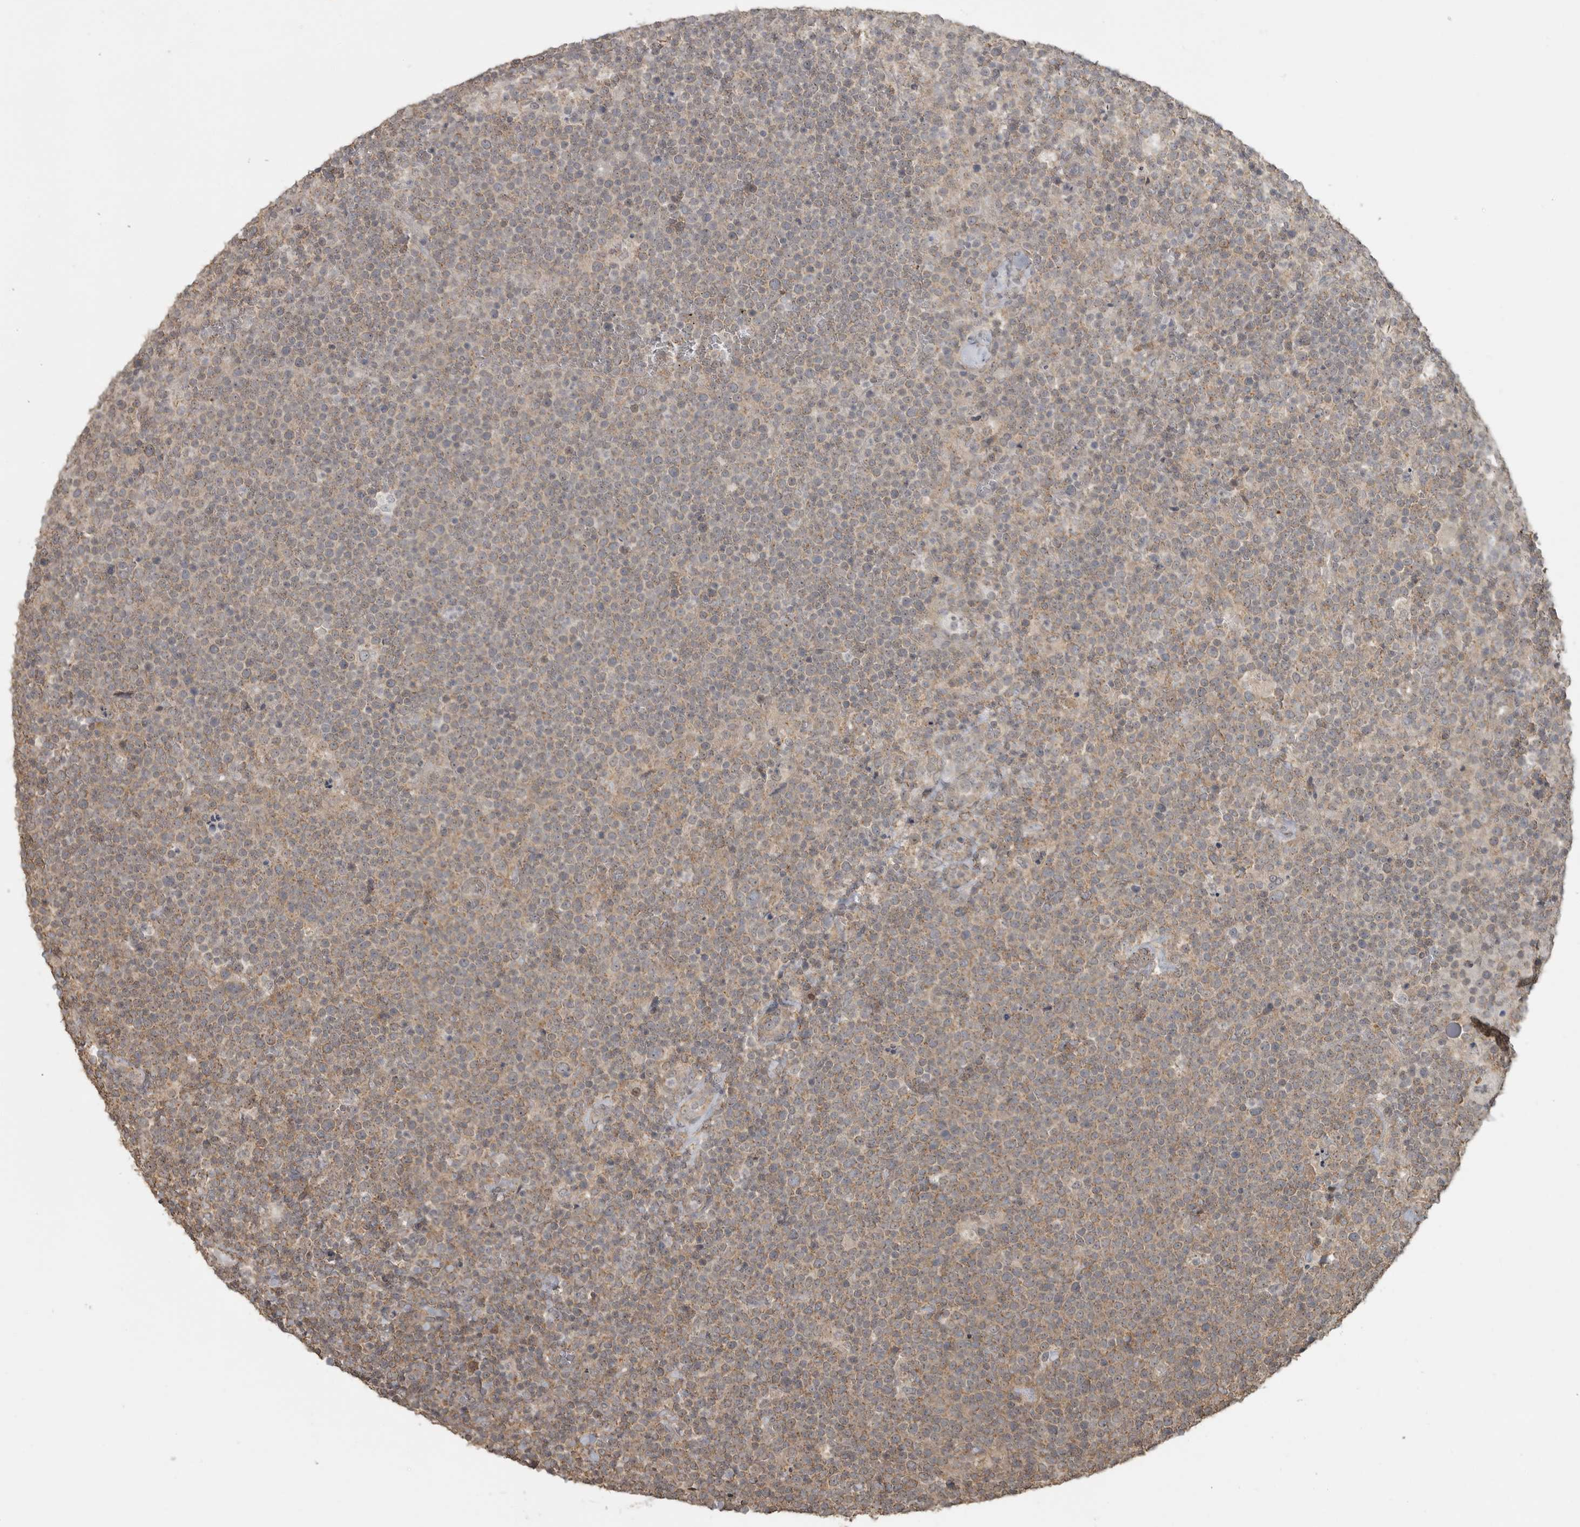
{"staining": {"intensity": "weak", "quantity": "<25%", "location": "cytoplasmic/membranous"}, "tissue": "lymphoma", "cell_type": "Tumor cells", "image_type": "cancer", "snomed": [{"axis": "morphology", "description": "Malignant lymphoma, non-Hodgkin's type, High grade"}, {"axis": "topography", "description": "Lymph node"}], "caption": "This is an immunohistochemistry micrograph of lymphoma. There is no staining in tumor cells.", "gene": "LLGL1", "patient": {"sex": "male", "age": 61}}